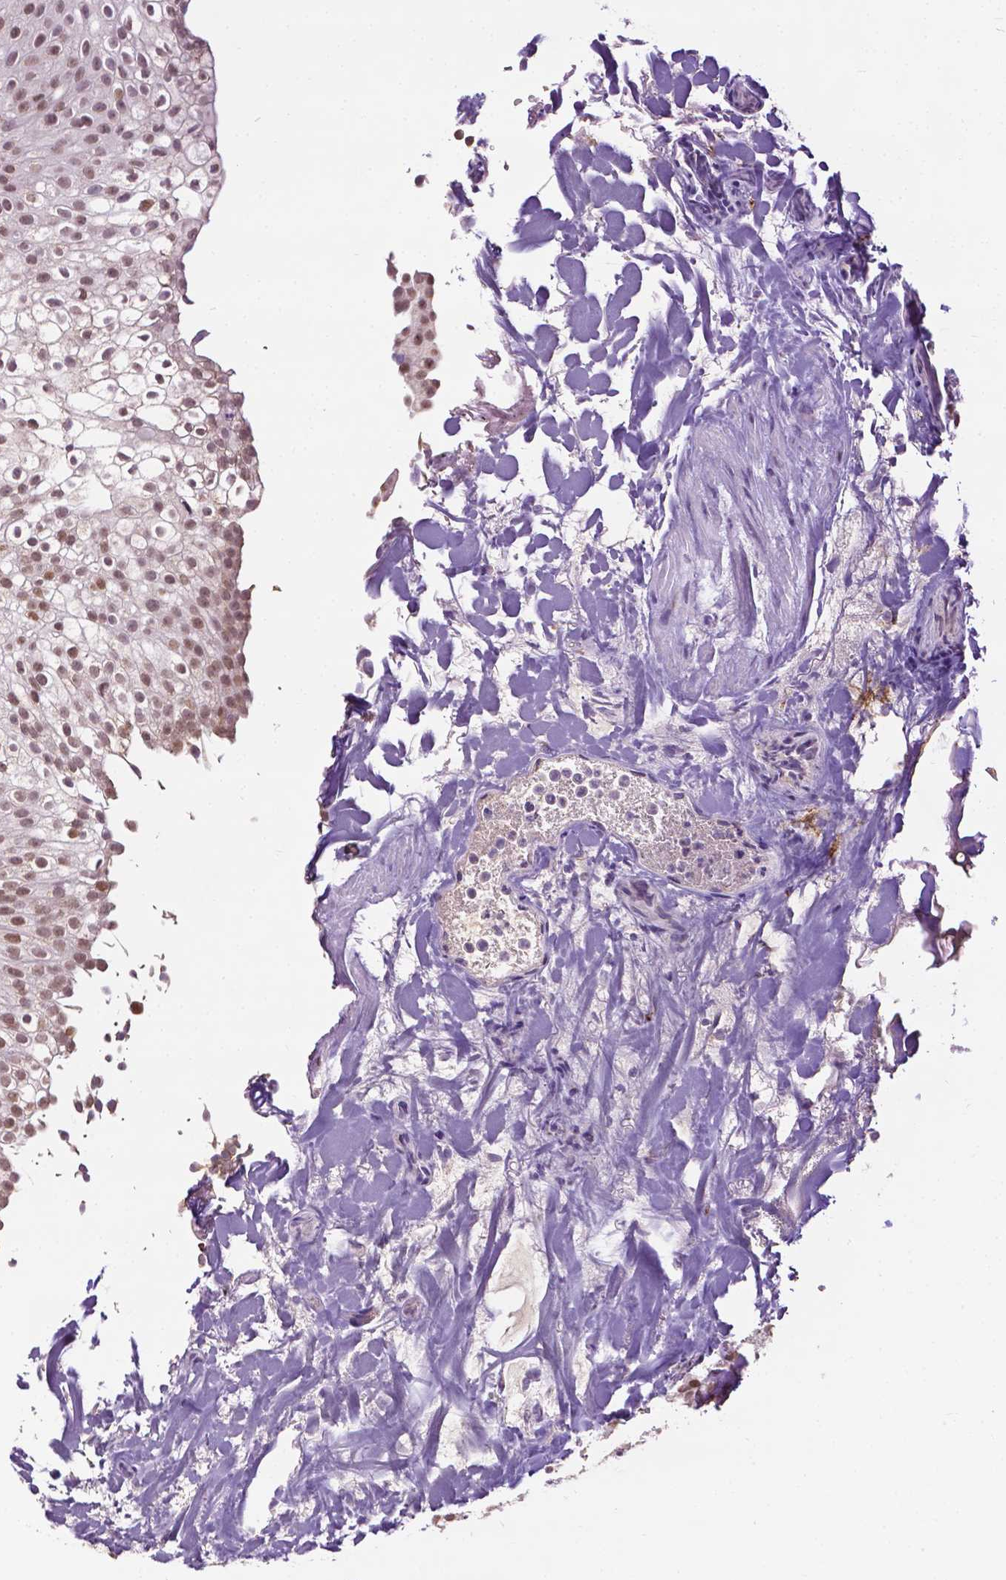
{"staining": {"intensity": "moderate", "quantity": ">75%", "location": "nuclear"}, "tissue": "urothelial cancer", "cell_type": "Tumor cells", "image_type": "cancer", "snomed": [{"axis": "morphology", "description": "Urothelial carcinoma, Low grade"}, {"axis": "topography", "description": "Urinary bladder"}], "caption": "Moderate nuclear protein positivity is seen in approximately >75% of tumor cells in low-grade urothelial carcinoma. Nuclei are stained in blue.", "gene": "ZNF41", "patient": {"sex": "male", "age": 70}}